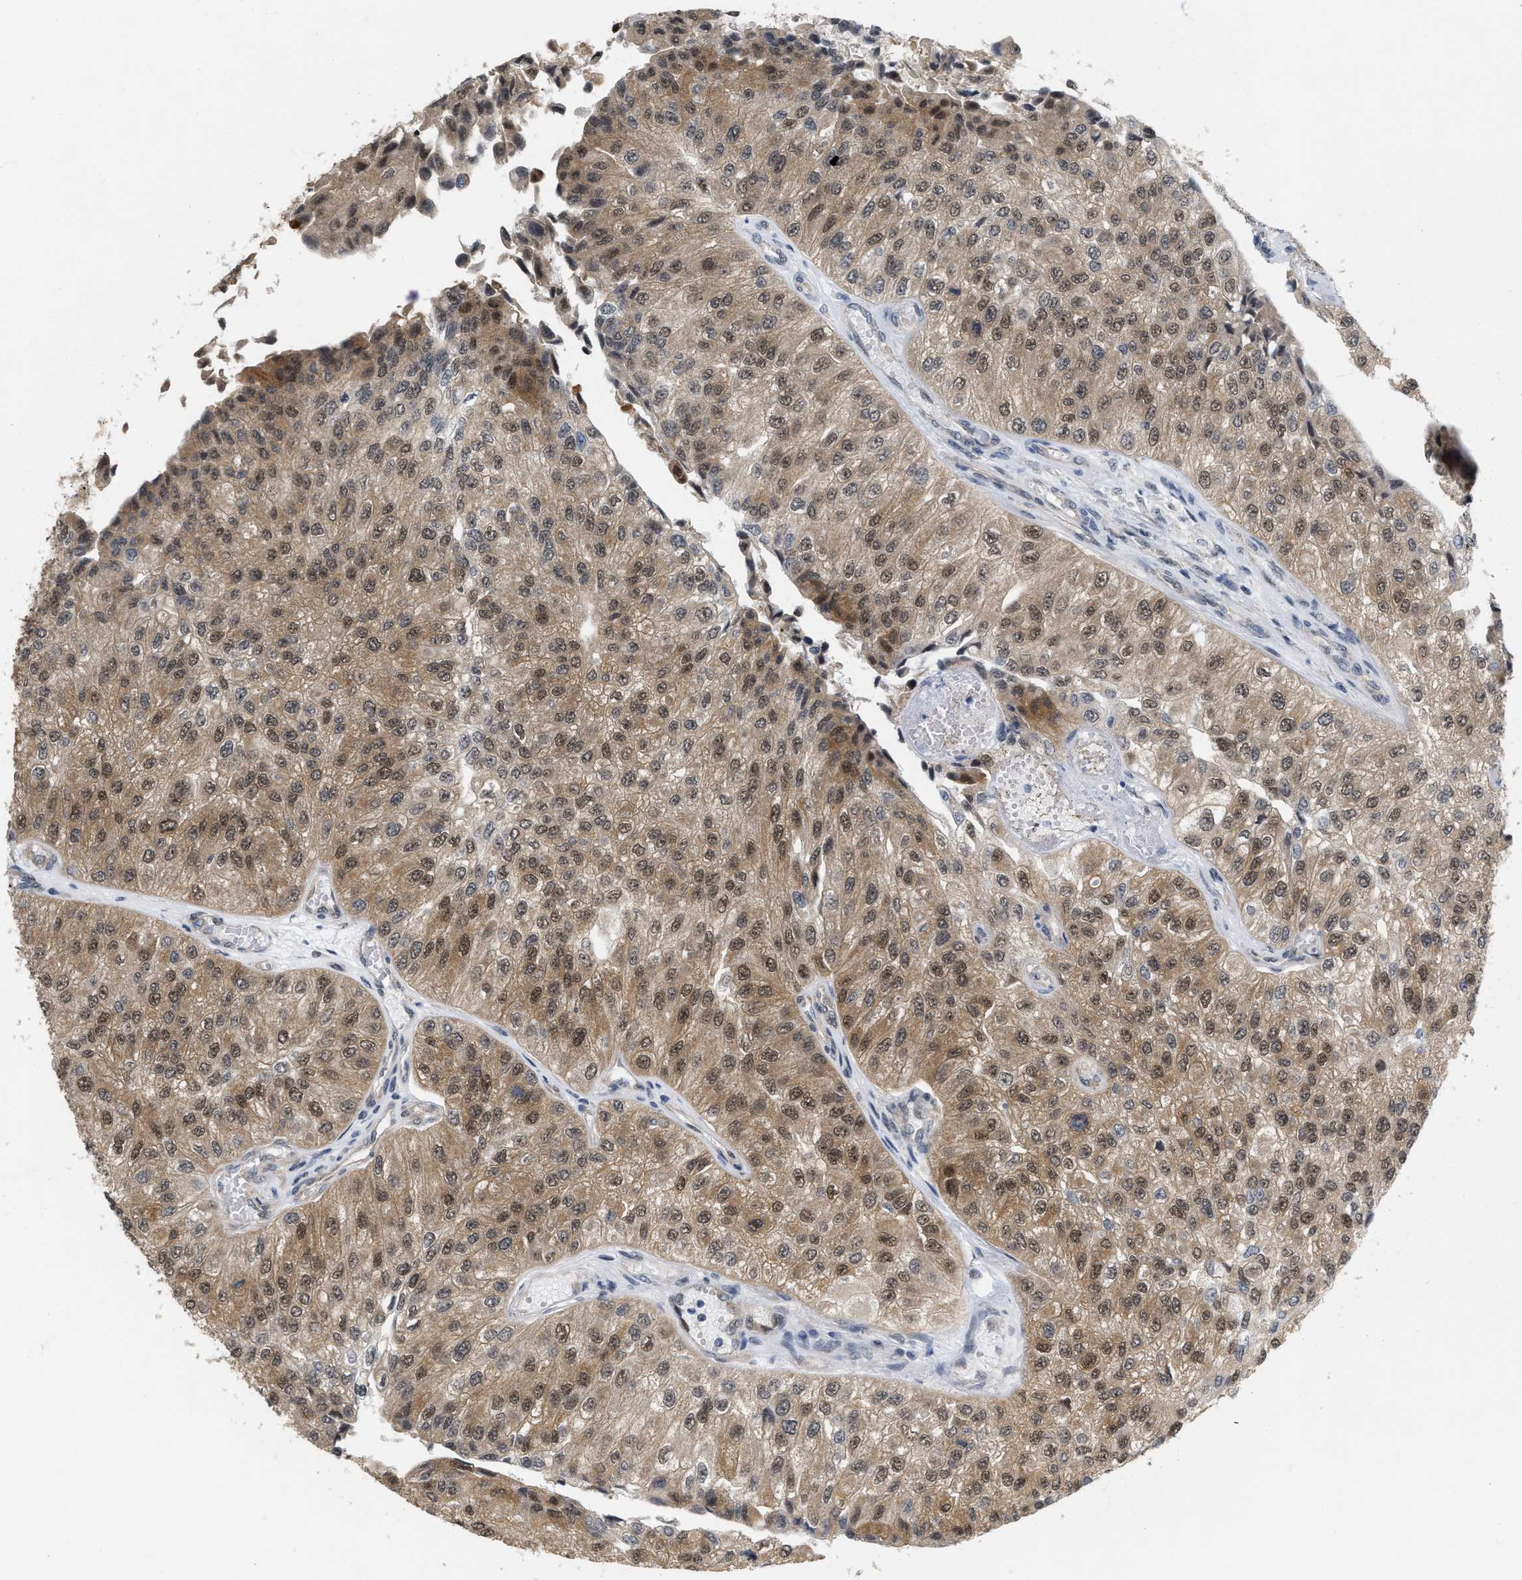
{"staining": {"intensity": "moderate", "quantity": ">75%", "location": "cytoplasmic/membranous,nuclear"}, "tissue": "urothelial cancer", "cell_type": "Tumor cells", "image_type": "cancer", "snomed": [{"axis": "morphology", "description": "Urothelial carcinoma, High grade"}, {"axis": "topography", "description": "Kidney"}, {"axis": "topography", "description": "Urinary bladder"}], "caption": "Immunohistochemical staining of human urothelial cancer displays medium levels of moderate cytoplasmic/membranous and nuclear protein staining in approximately >75% of tumor cells. (brown staining indicates protein expression, while blue staining denotes nuclei).", "gene": "RUVBL1", "patient": {"sex": "male", "age": 77}}